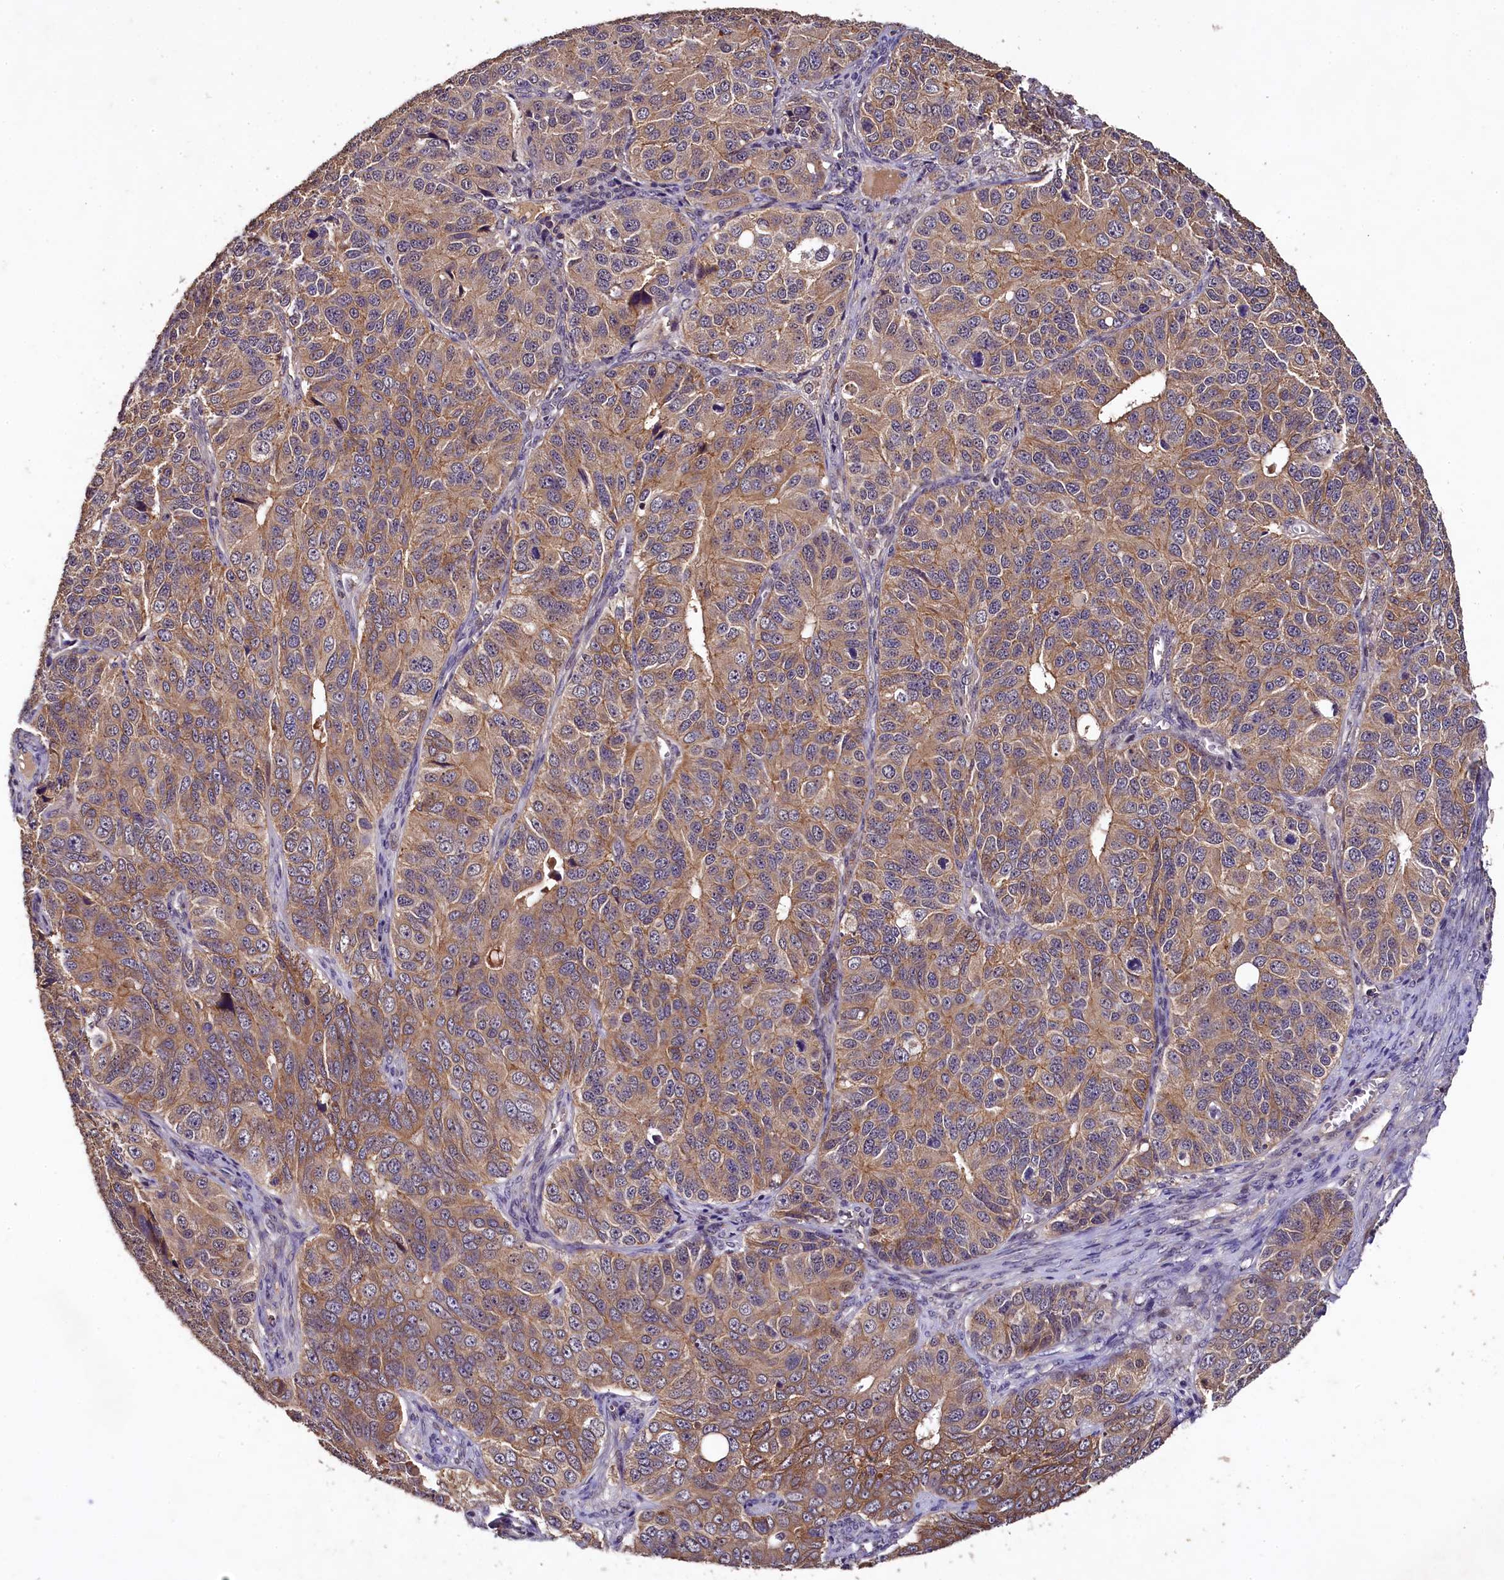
{"staining": {"intensity": "moderate", "quantity": "25%-75%", "location": "cytoplasmic/membranous"}, "tissue": "ovarian cancer", "cell_type": "Tumor cells", "image_type": "cancer", "snomed": [{"axis": "morphology", "description": "Carcinoma, endometroid"}, {"axis": "topography", "description": "Ovary"}], "caption": "High-magnification brightfield microscopy of ovarian cancer stained with DAB (3,3'-diaminobenzidine) (brown) and counterstained with hematoxylin (blue). tumor cells exhibit moderate cytoplasmic/membranous positivity is appreciated in about25%-75% of cells.", "gene": "PLXNB1", "patient": {"sex": "female", "age": 51}}